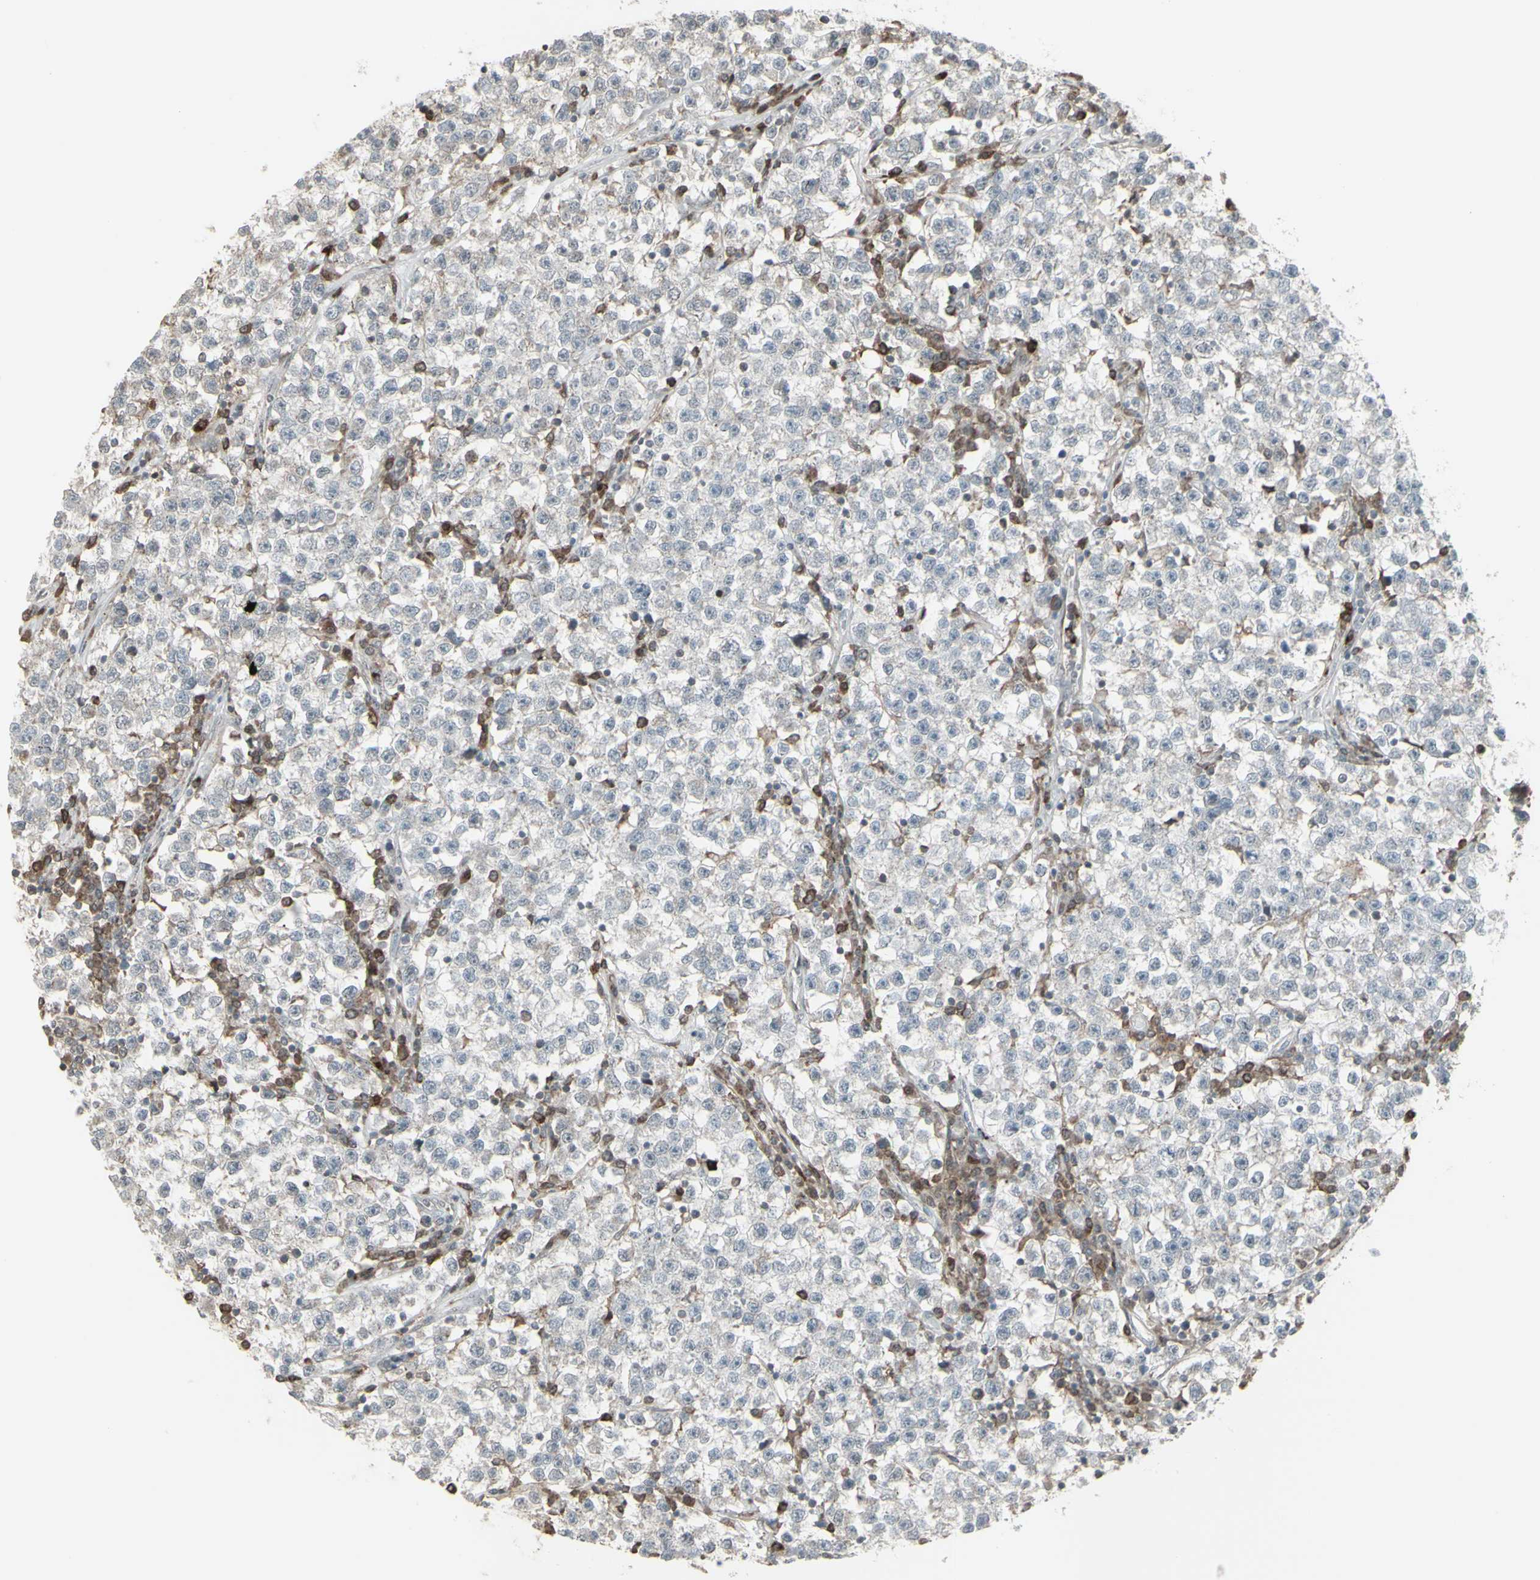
{"staining": {"intensity": "negative", "quantity": "none", "location": "none"}, "tissue": "testis cancer", "cell_type": "Tumor cells", "image_type": "cancer", "snomed": [{"axis": "morphology", "description": "Seminoma, NOS"}, {"axis": "topography", "description": "Testis"}], "caption": "The micrograph reveals no staining of tumor cells in seminoma (testis).", "gene": "CD33", "patient": {"sex": "male", "age": 22}}